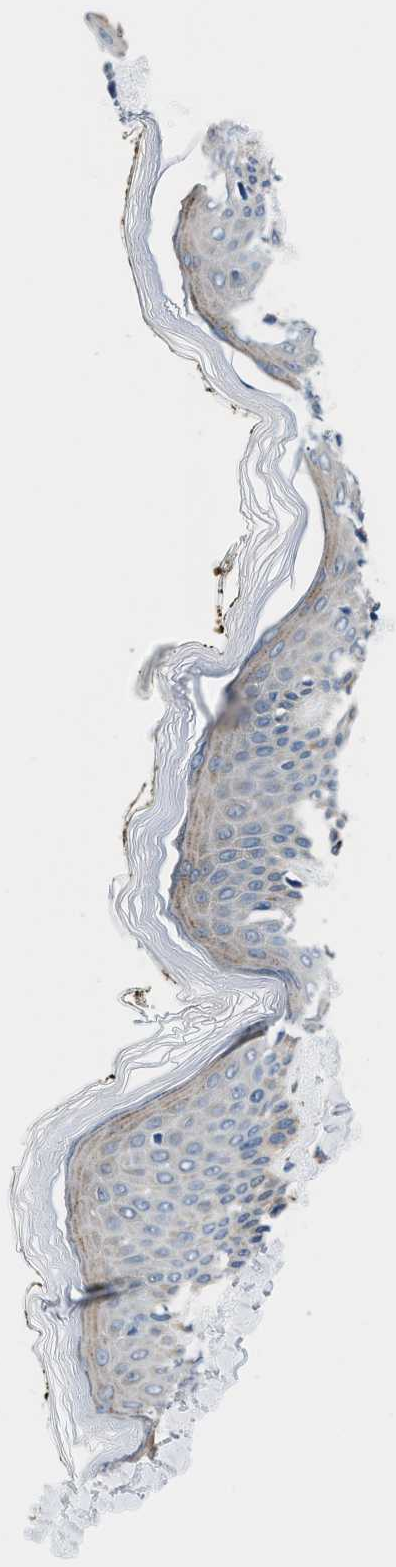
{"staining": {"intensity": "weak", "quantity": ">75%", "location": "cytoplasmic/membranous"}, "tissue": "skin", "cell_type": "Fibroblasts", "image_type": "normal", "snomed": [{"axis": "morphology", "description": "Normal tissue, NOS"}, {"axis": "topography", "description": "Skin"}], "caption": "DAB immunohistochemical staining of benign human skin shows weak cytoplasmic/membranous protein staining in about >75% of fibroblasts.", "gene": "TMEM45B", "patient": {"sex": "male", "age": 53}}